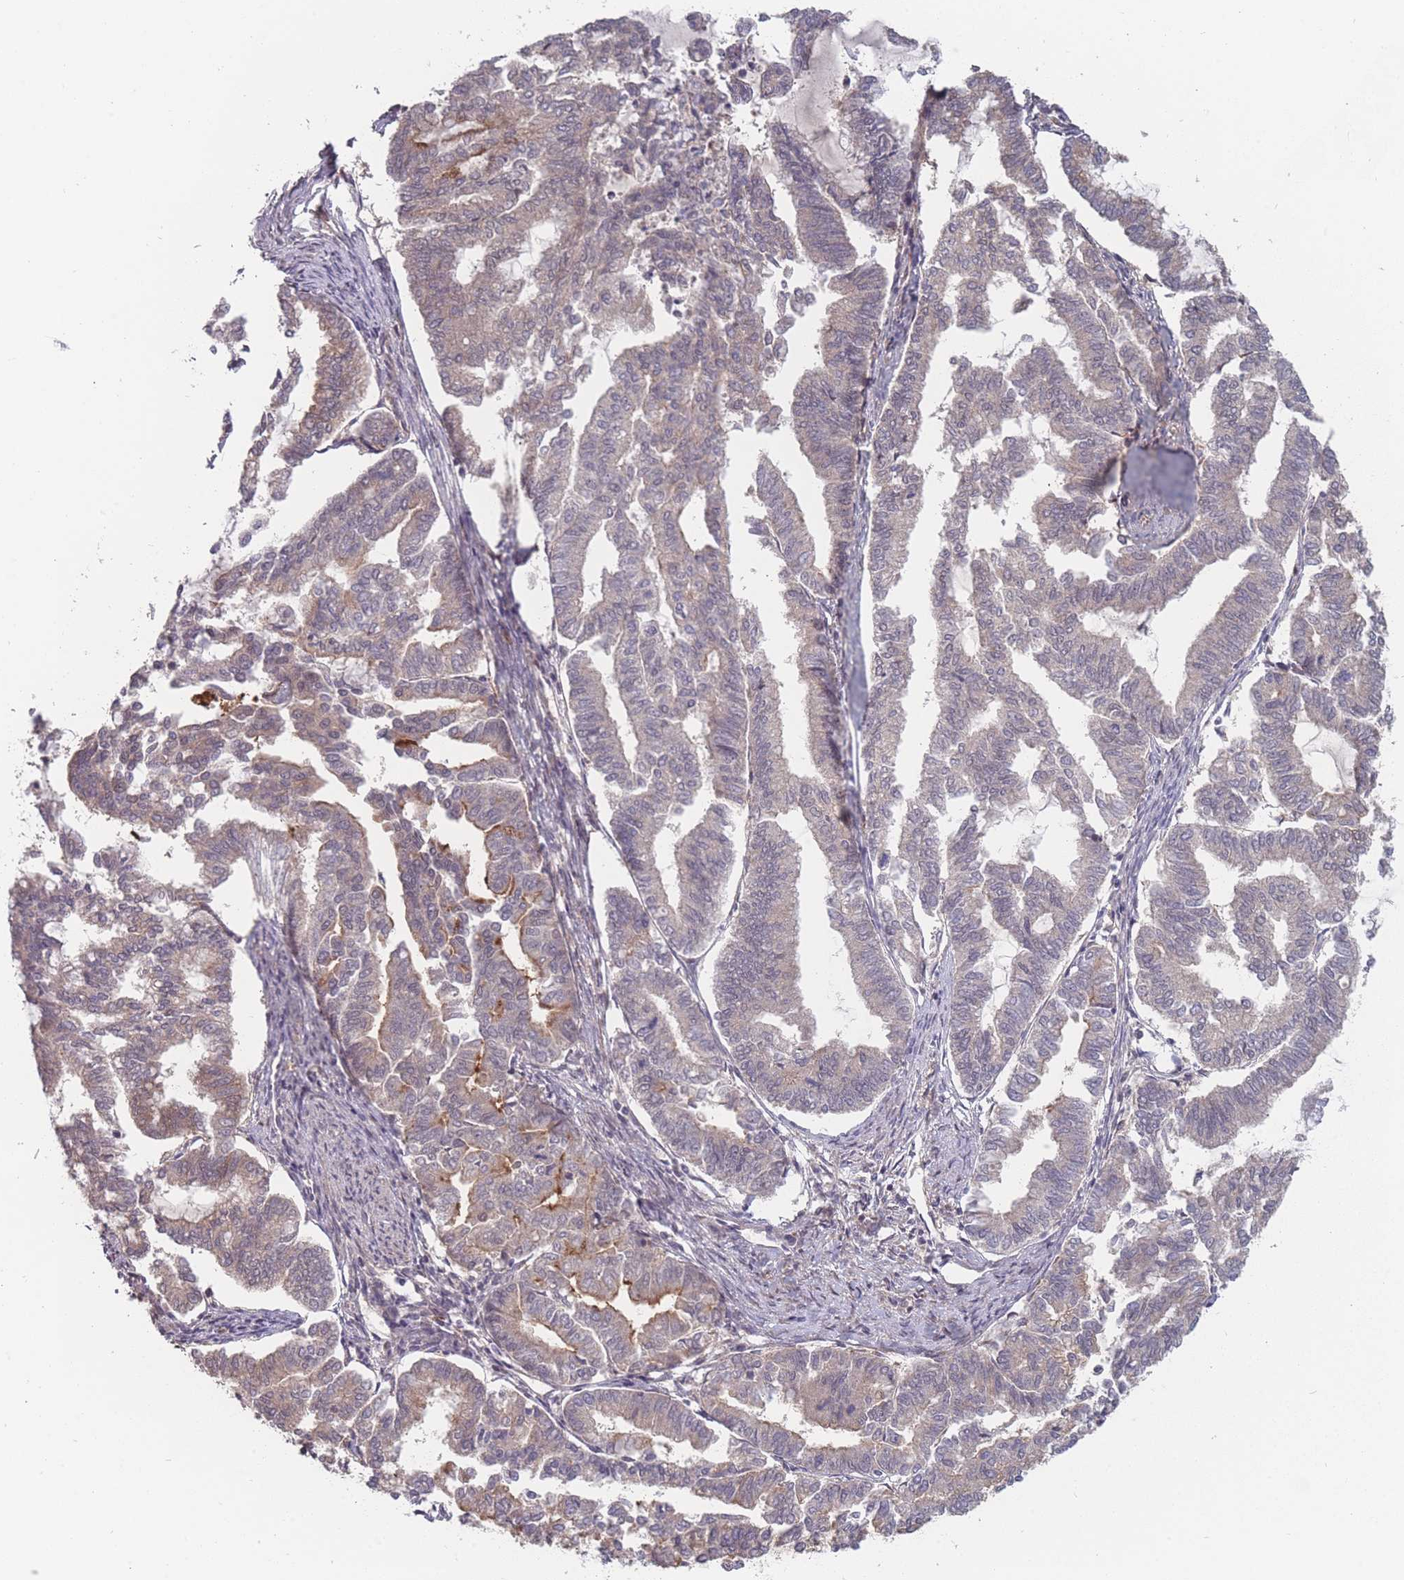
{"staining": {"intensity": "negative", "quantity": "none", "location": "none"}, "tissue": "endometrial cancer", "cell_type": "Tumor cells", "image_type": "cancer", "snomed": [{"axis": "morphology", "description": "Adenocarcinoma, NOS"}, {"axis": "topography", "description": "Endometrium"}], "caption": "Photomicrograph shows no protein positivity in tumor cells of adenocarcinoma (endometrial) tissue.", "gene": "CNTRL", "patient": {"sex": "female", "age": 79}}